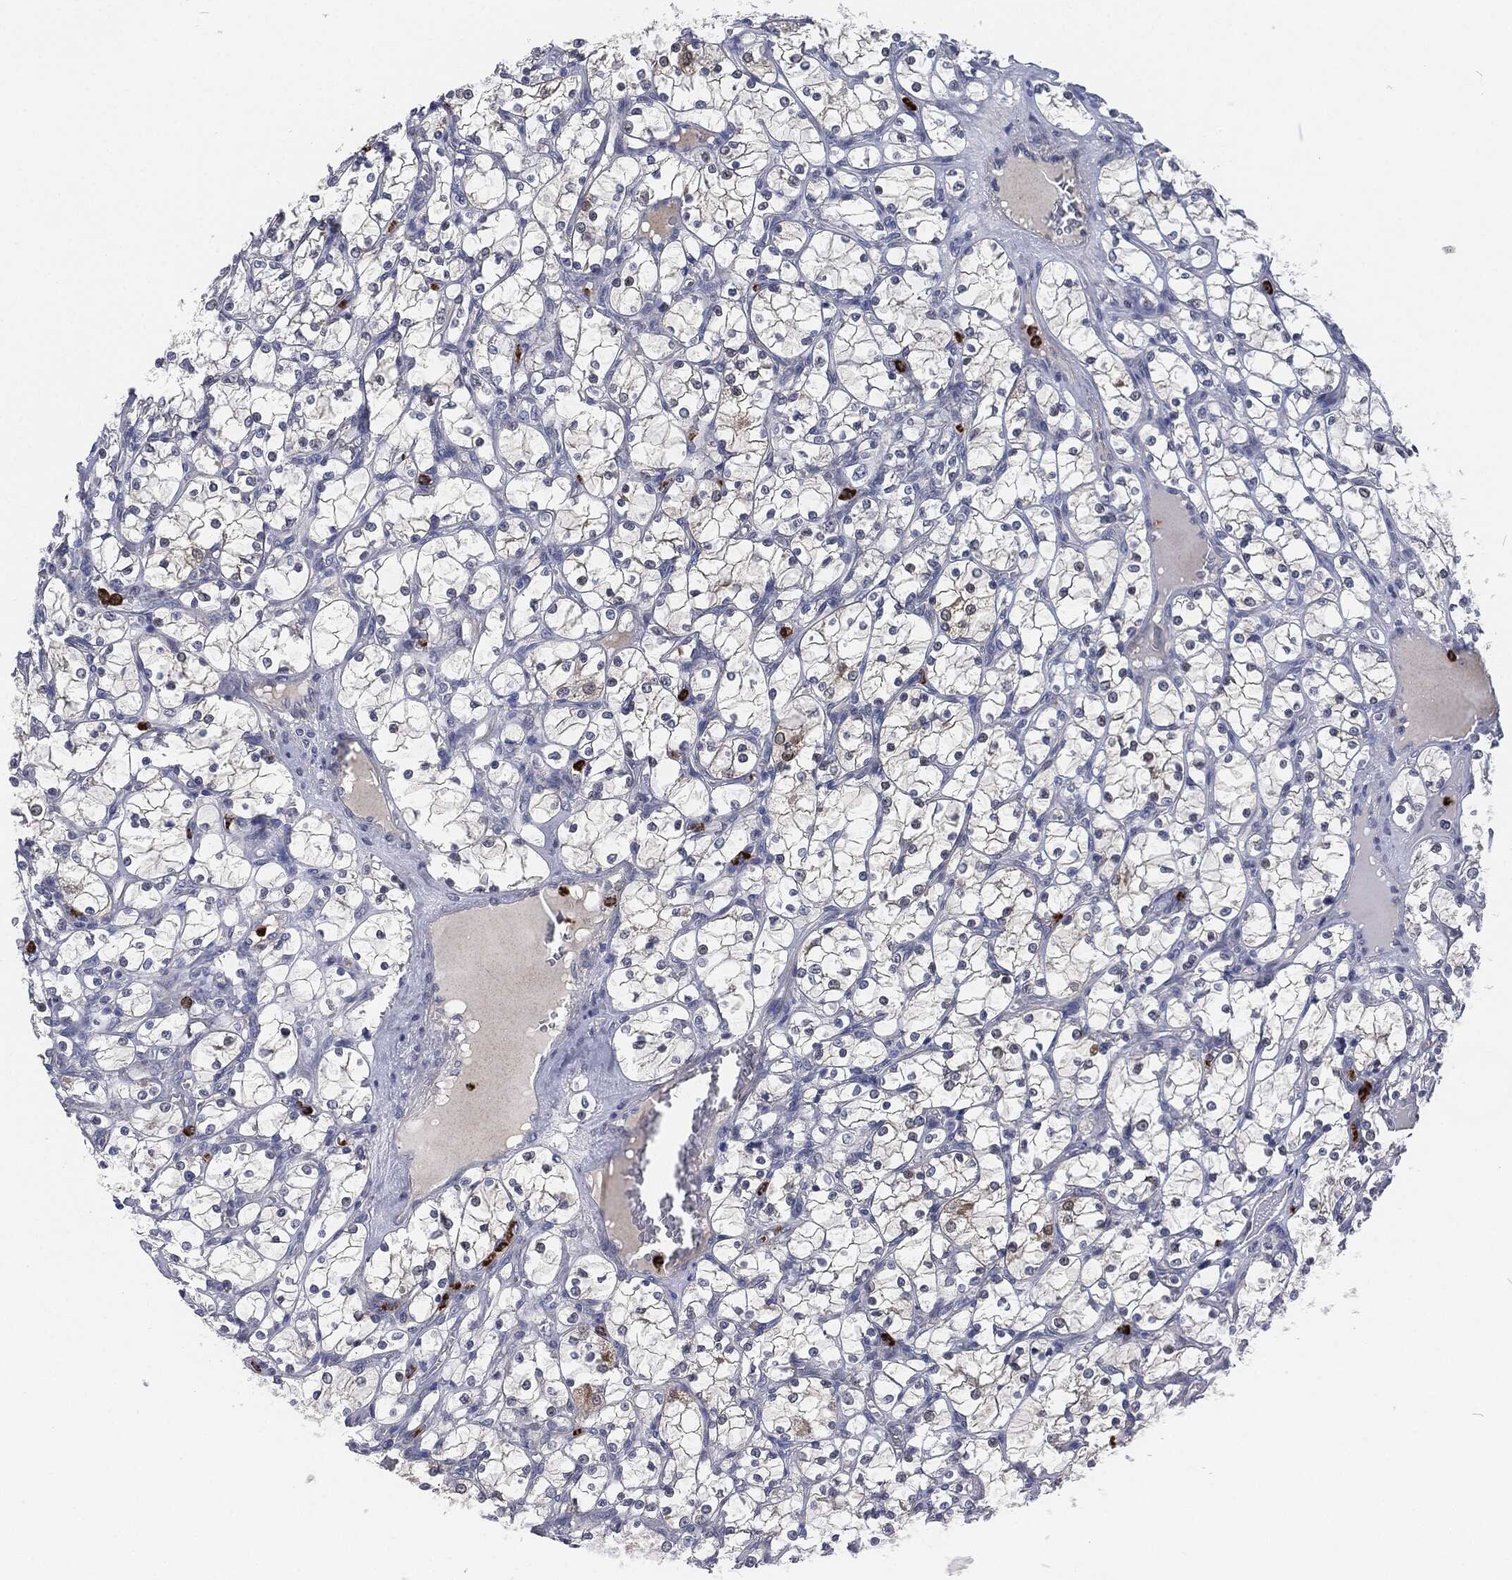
{"staining": {"intensity": "negative", "quantity": "none", "location": "none"}, "tissue": "renal cancer", "cell_type": "Tumor cells", "image_type": "cancer", "snomed": [{"axis": "morphology", "description": "Adenocarcinoma, NOS"}, {"axis": "topography", "description": "Kidney"}], "caption": "The IHC photomicrograph has no significant expression in tumor cells of renal adenocarcinoma tissue.", "gene": "MPO", "patient": {"sex": "female", "age": 69}}